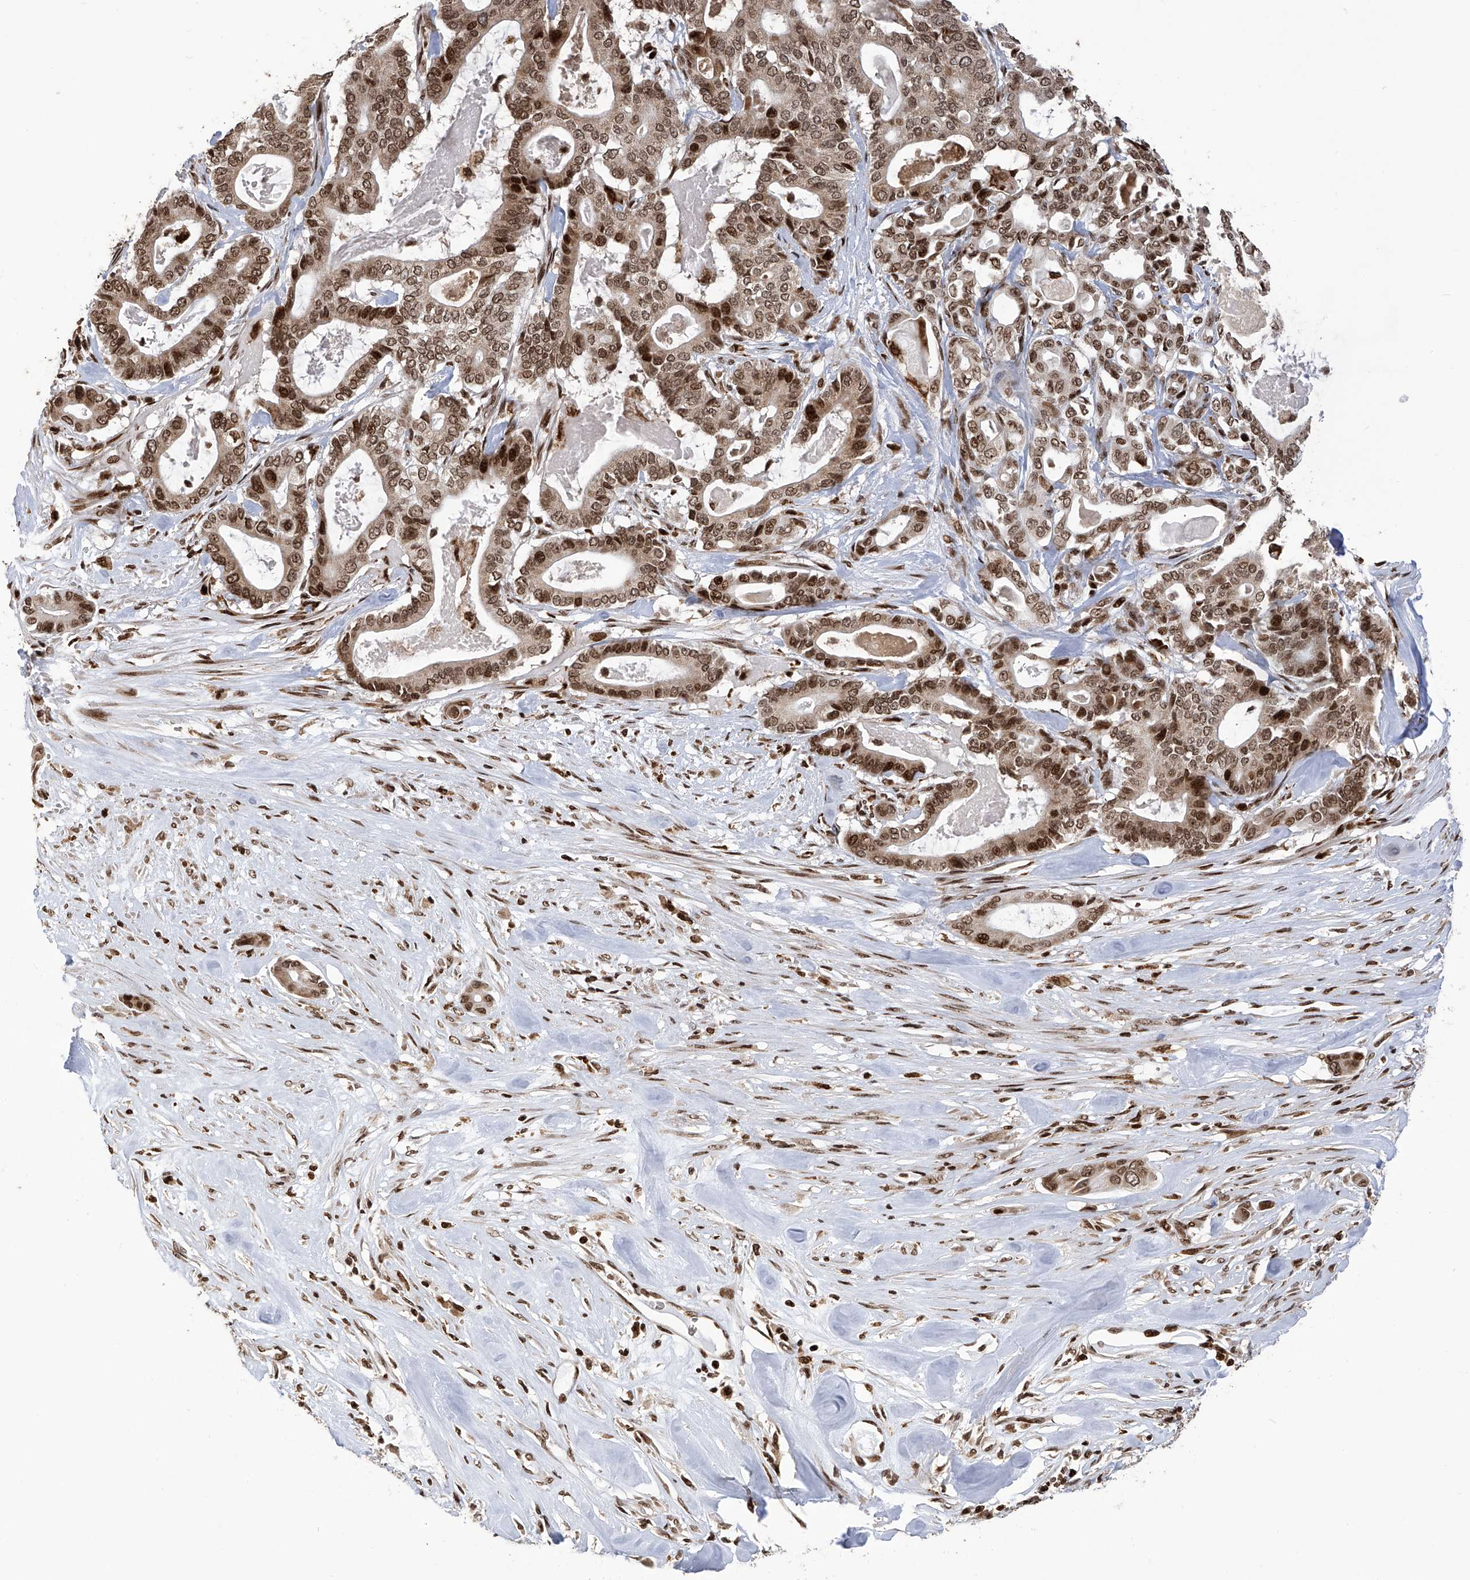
{"staining": {"intensity": "moderate", "quantity": ">75%", "location": "cytoplasmic/membranous,nuclear"}, "tissue": "pancreatic cancer", "cell_type": "Tumor cells", "image_type": "cancer", "snomed": [{"axis": "morphology", "description": "Adenocarcinoma, NOS"}, {"axis": "topography", "description": "Pancreas"}], "caption": "Human pancreatic cancer stained with a protein marker exhibits moderate staining in tumor cells.", "gene": "PAK1IP1", "patient": {"sex": "male", "age": 63}}